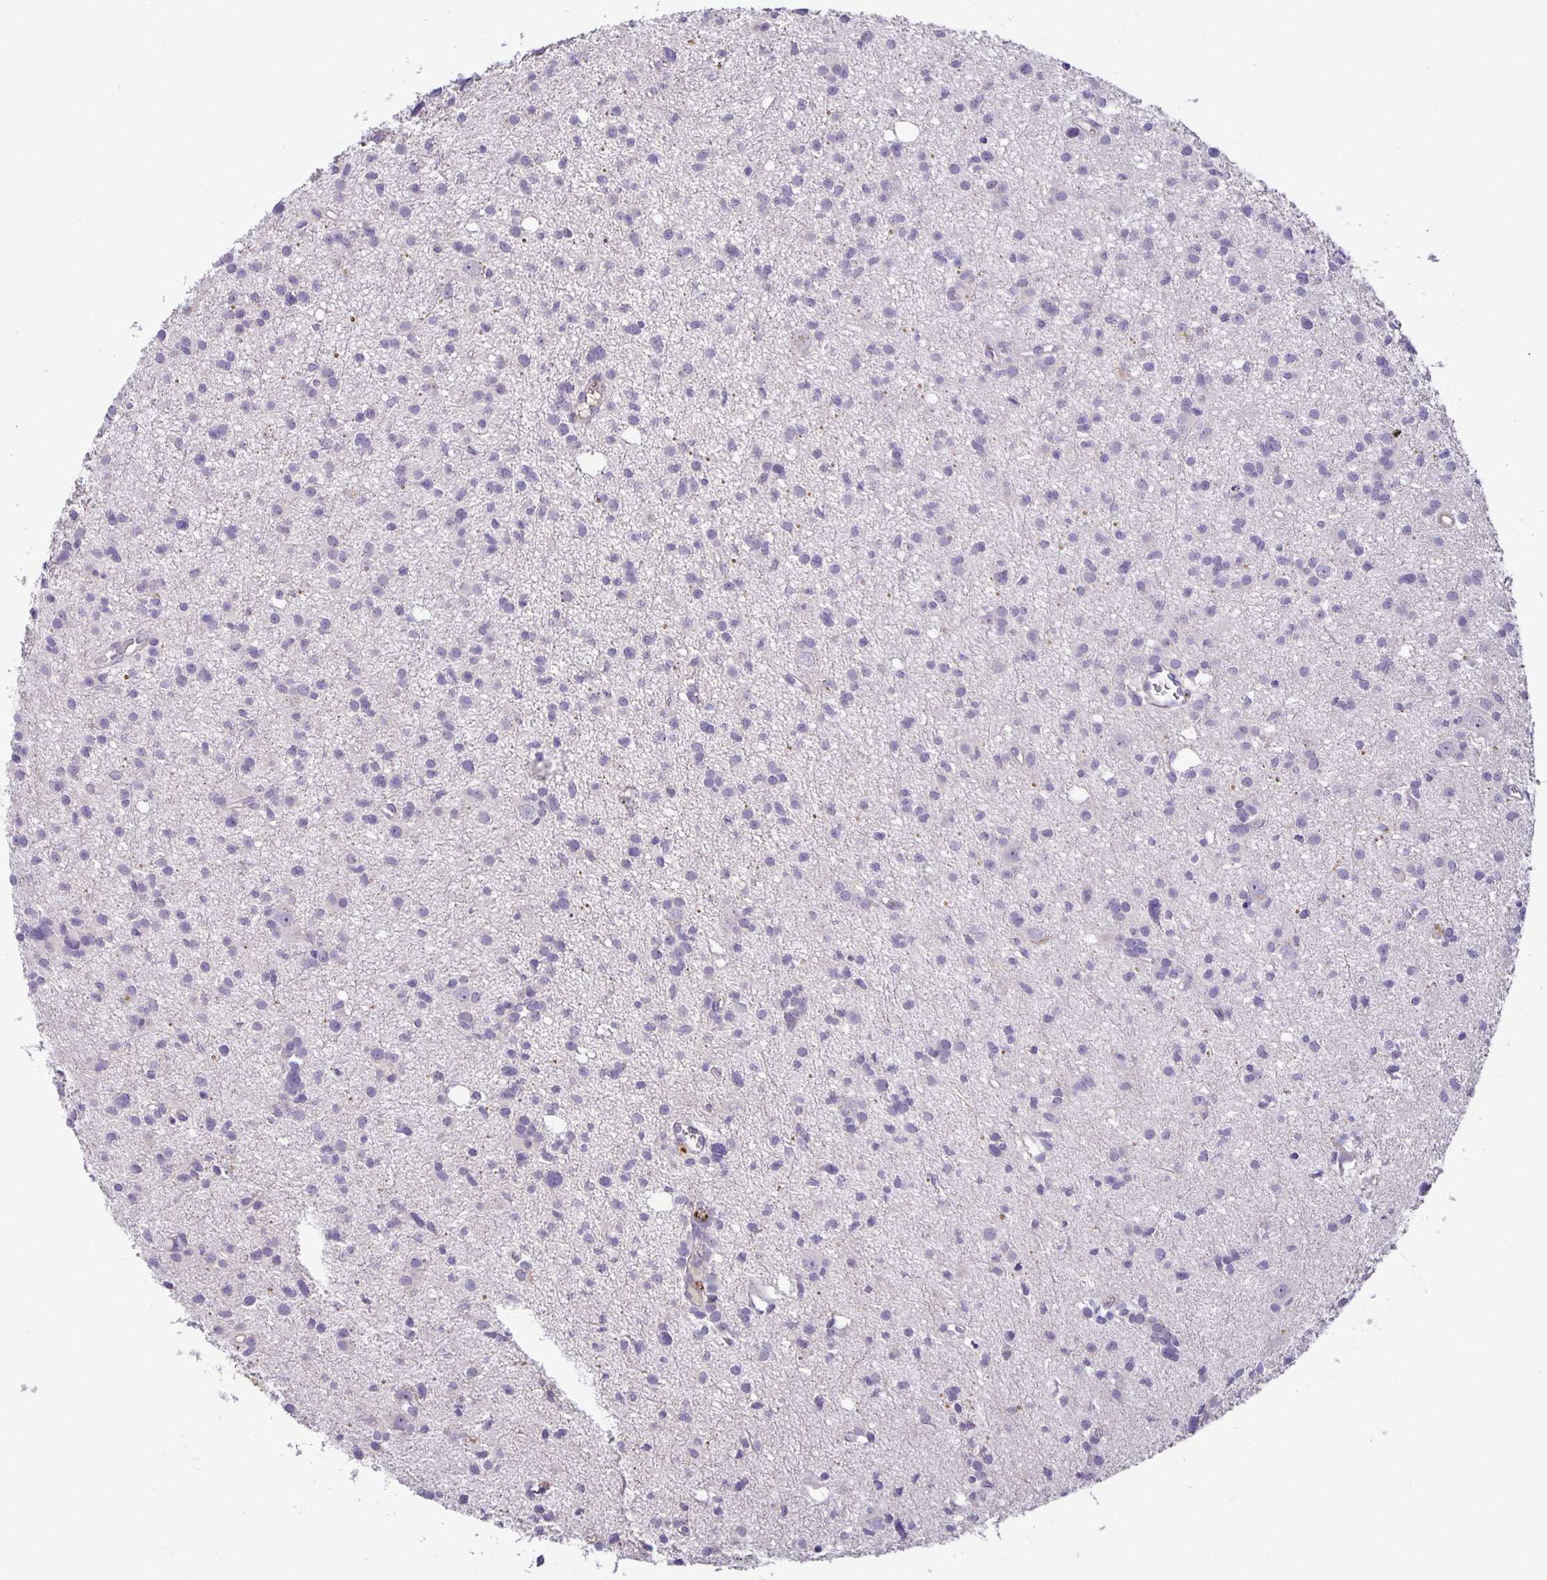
{"staining": {"intensity": "negative", "quantity": "none", "location": "none"}, "tissue": "glioma", "cell_type": "Tumor cells", "image_type": "cancer", "snomed": [{"axis": "morphology", "description": "Glioma, malignant, High grade"}, {"axis": "topography", "description": "Brain"}], "caption": "Immunohistochemistry (IHC) histopathology image of human high-grade glioma (malignant) stained for a protein (brown), which displays no staining in tumor cells.", "gene": "CA12", "patient": {"sex": "male", "age": 23}}